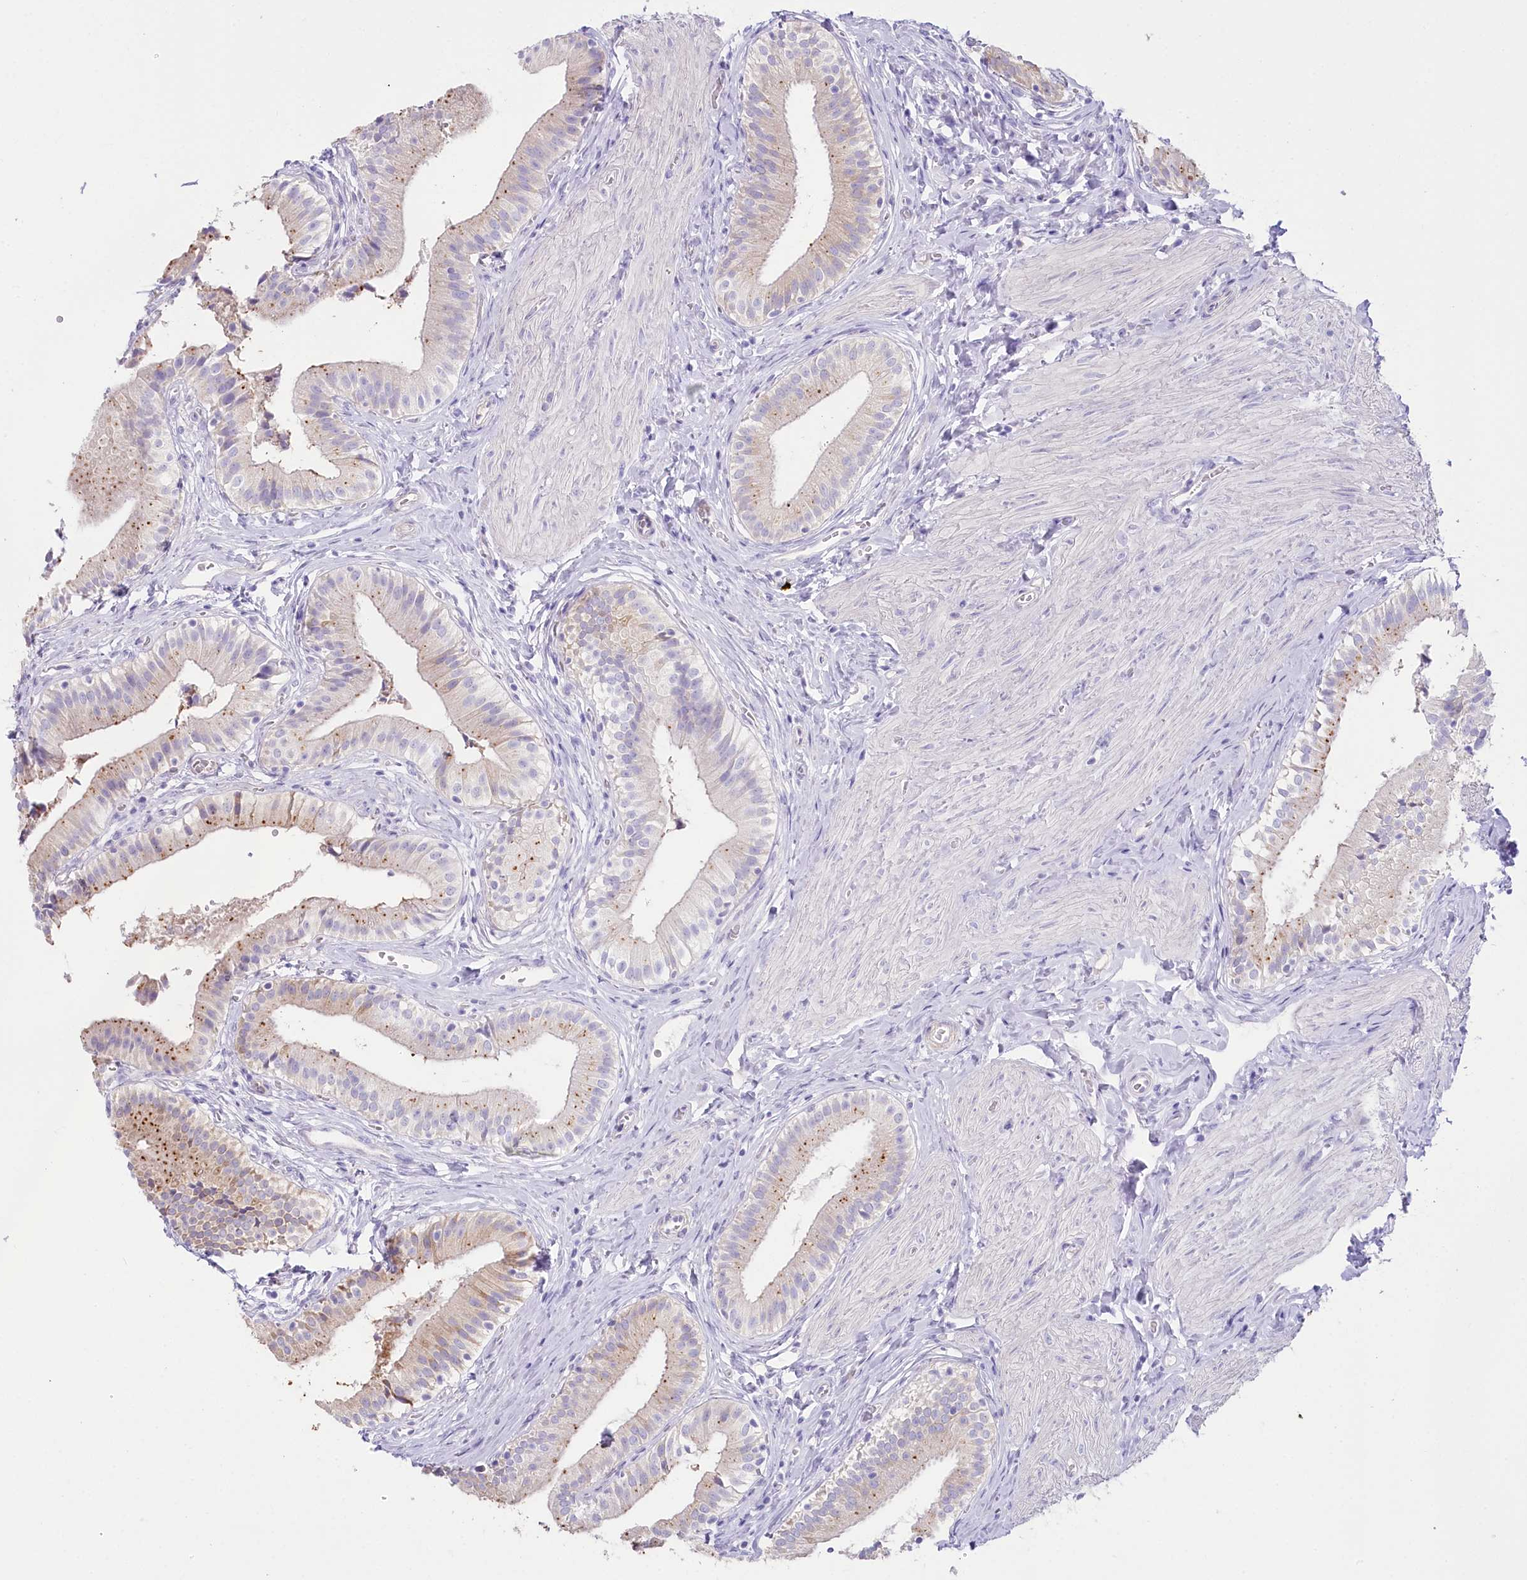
{"staining": {"intensity": "weak", "quantity": "25%-75%", "location": "cytoplasmic/membranous"}, "tissue": "gallbladder", "cell_type": "Glandular cells", "image_type": "normal", "snomed": [{"axis": "morphology", "description": "Normal tissue, NOS"}, {"axis": "topography", "description": "Gallbladder"}], "caption": "Normal gallbladder shows weak cytoplasmic/membranous staining in approximately 25%-75% of glandular cells.", "gene": "MYOZ1", "patient": {"sex": "female", "age": 47}}